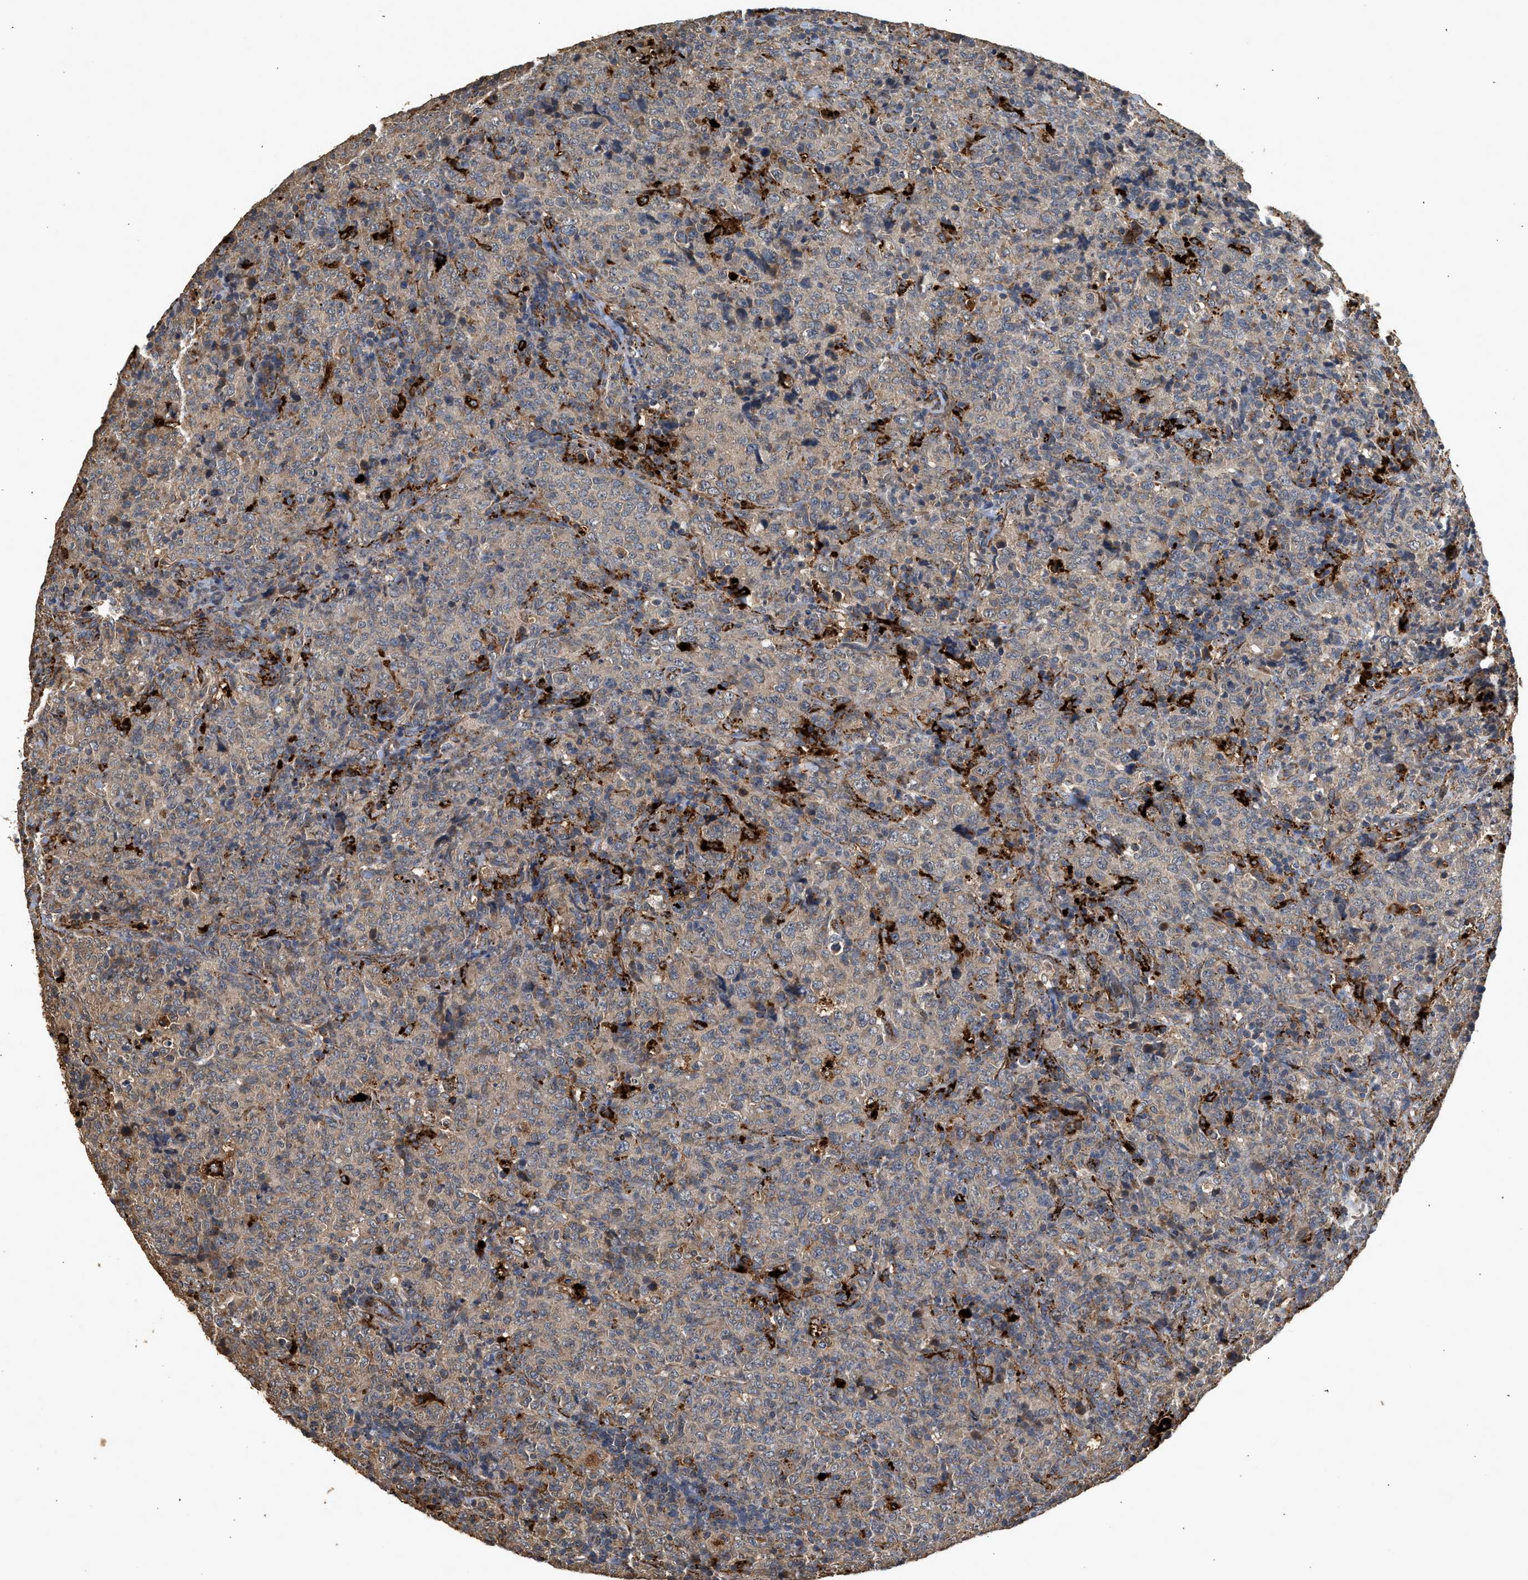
{"staining": {"intensity": "weak", "quantity": "25%-75%", "location": "cytoplasmic/membranous"}, "tissue": "lymphoma", "cell_type": "Tumor cells", "image_type": "cancer", "snomed": [{"axis": "morphology", "description": "Malignant lymphoma, non-Hodgkin's type, High grade"}, {"axis": "topography", "description": "Tonsil"}], "caption": "Immunohistochemical staining of human high-grade malignant lymphoma, non-Hodgkin's type reveals weak cytoplasmic/membranous protein positivity in approximately 25%-75% of tumor cells.", "gene": "CTSV", "patient": {"sex": "female", "age": 36}}